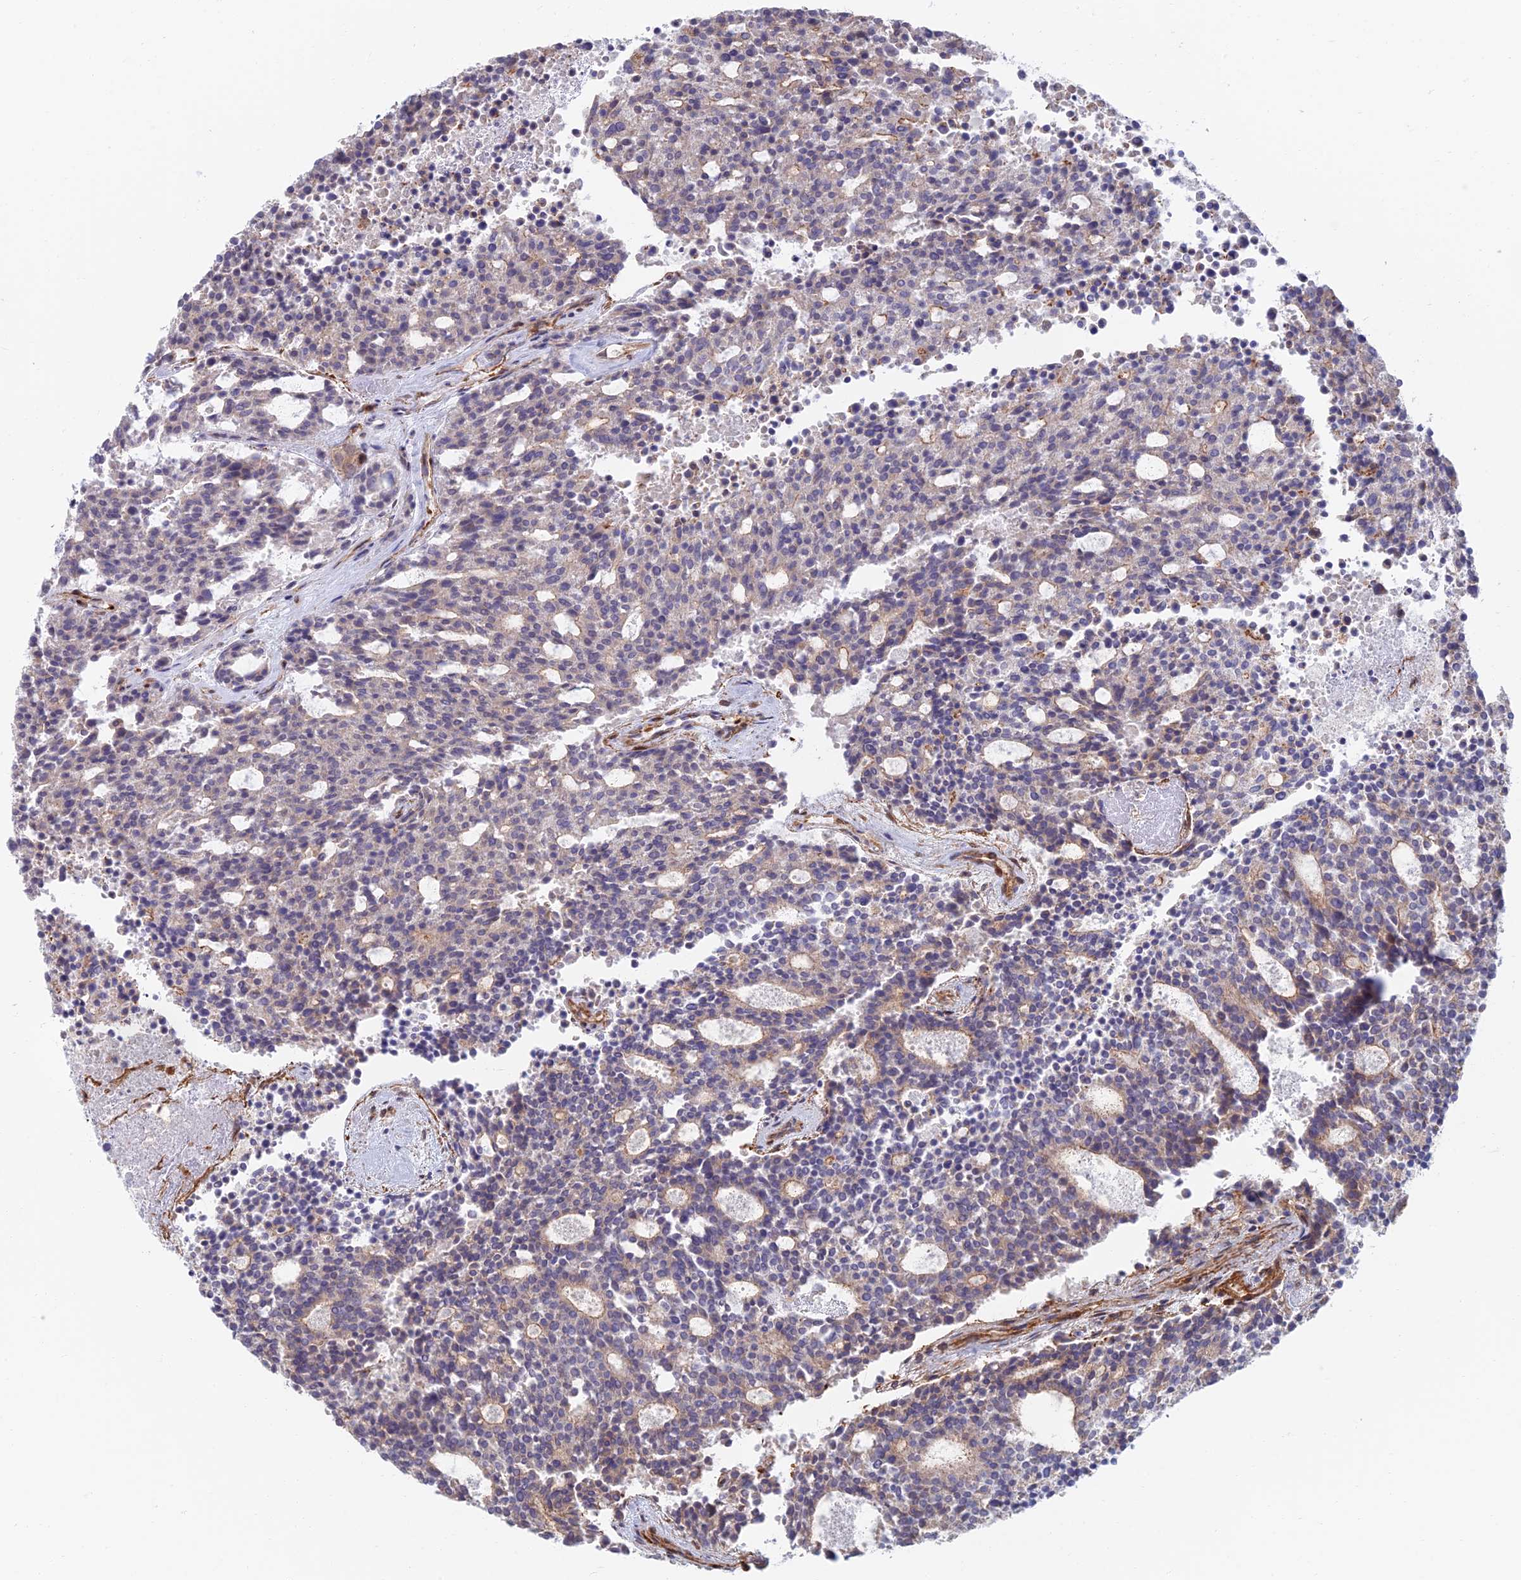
{"staining": {"intensity": "weak", "quantity": "25%-75%", "location": "cytoplasmic/membranous"}, "tissue": "carcinoid", "cell_type": "Tumor cells", "image_type": "cancer", "snomed": [{"axis": "morphology", "description": "Carcinoid, malignant, NOS"}, {"axis": "topography", "description": "Pancreas"}], "caption": "IHC (DAB) staining of human carcinoid (malignant) reveals weak cytoplasmic/membranous protein staining in about 25%-75% of tumor cells.", "gene": "PAK4", "patient": {"sex": "female", "age": 54}}